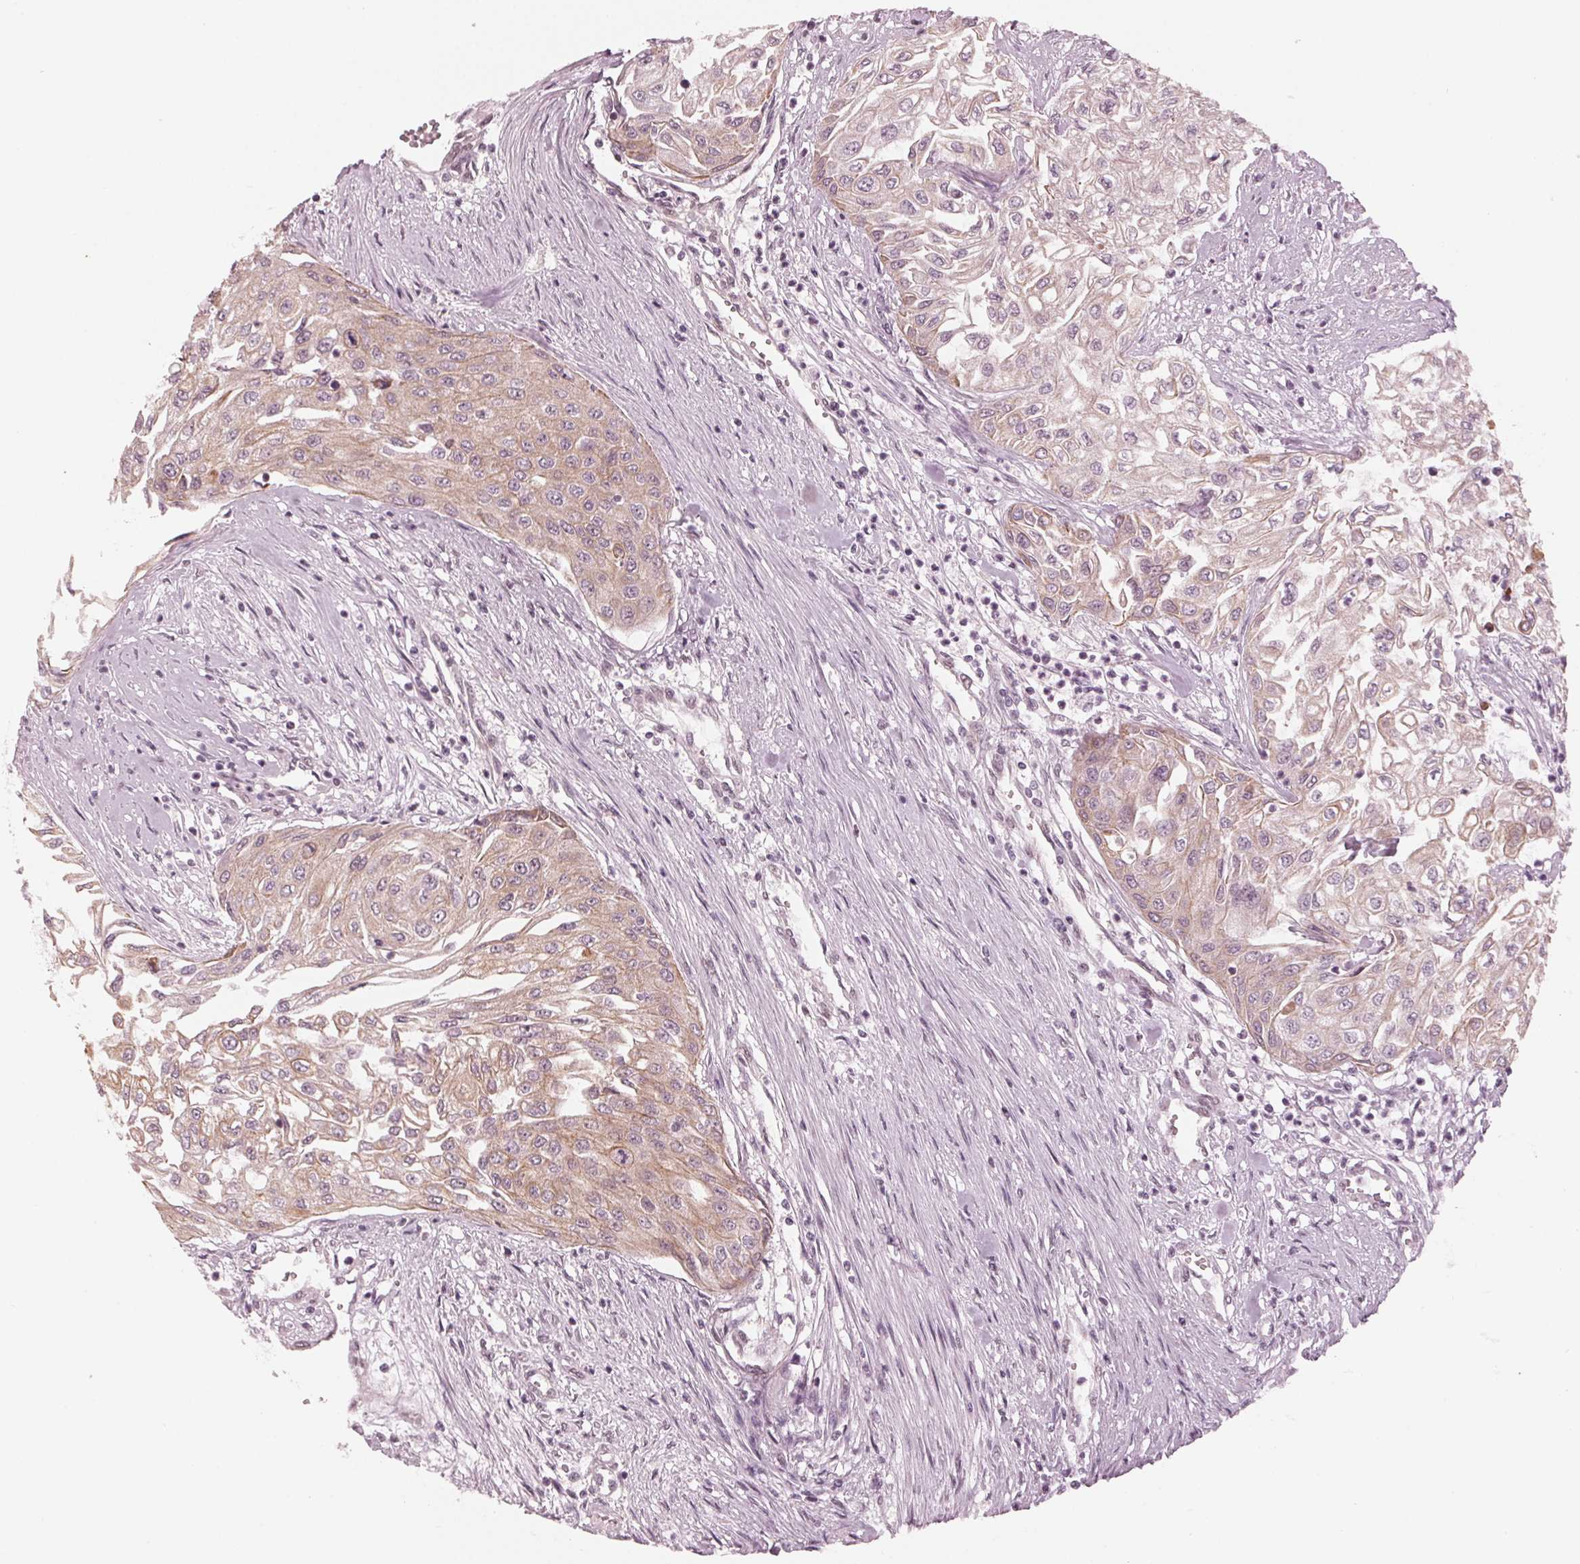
{"staining": {"intensity": "weak", "quantity": ">75%", "location": "cytoplasmic/membranous"}, "tissue": "urothelial cancer", "cell_type": "Tumor cells", "image_type": "cancer", "snomed": [{"axis": "morphology", "description": "Urothelial carcinoma, High grade"}, {"axis": "topography", "description": "Urinary bladder"}], "caption": "Weak cytoplasmic/membranous expression is present in about >75% of tumor cells in high-grade urothelial carcinoma.", "gene": "DNMT3L", "patient": {"sex": "male", "age": 62}}